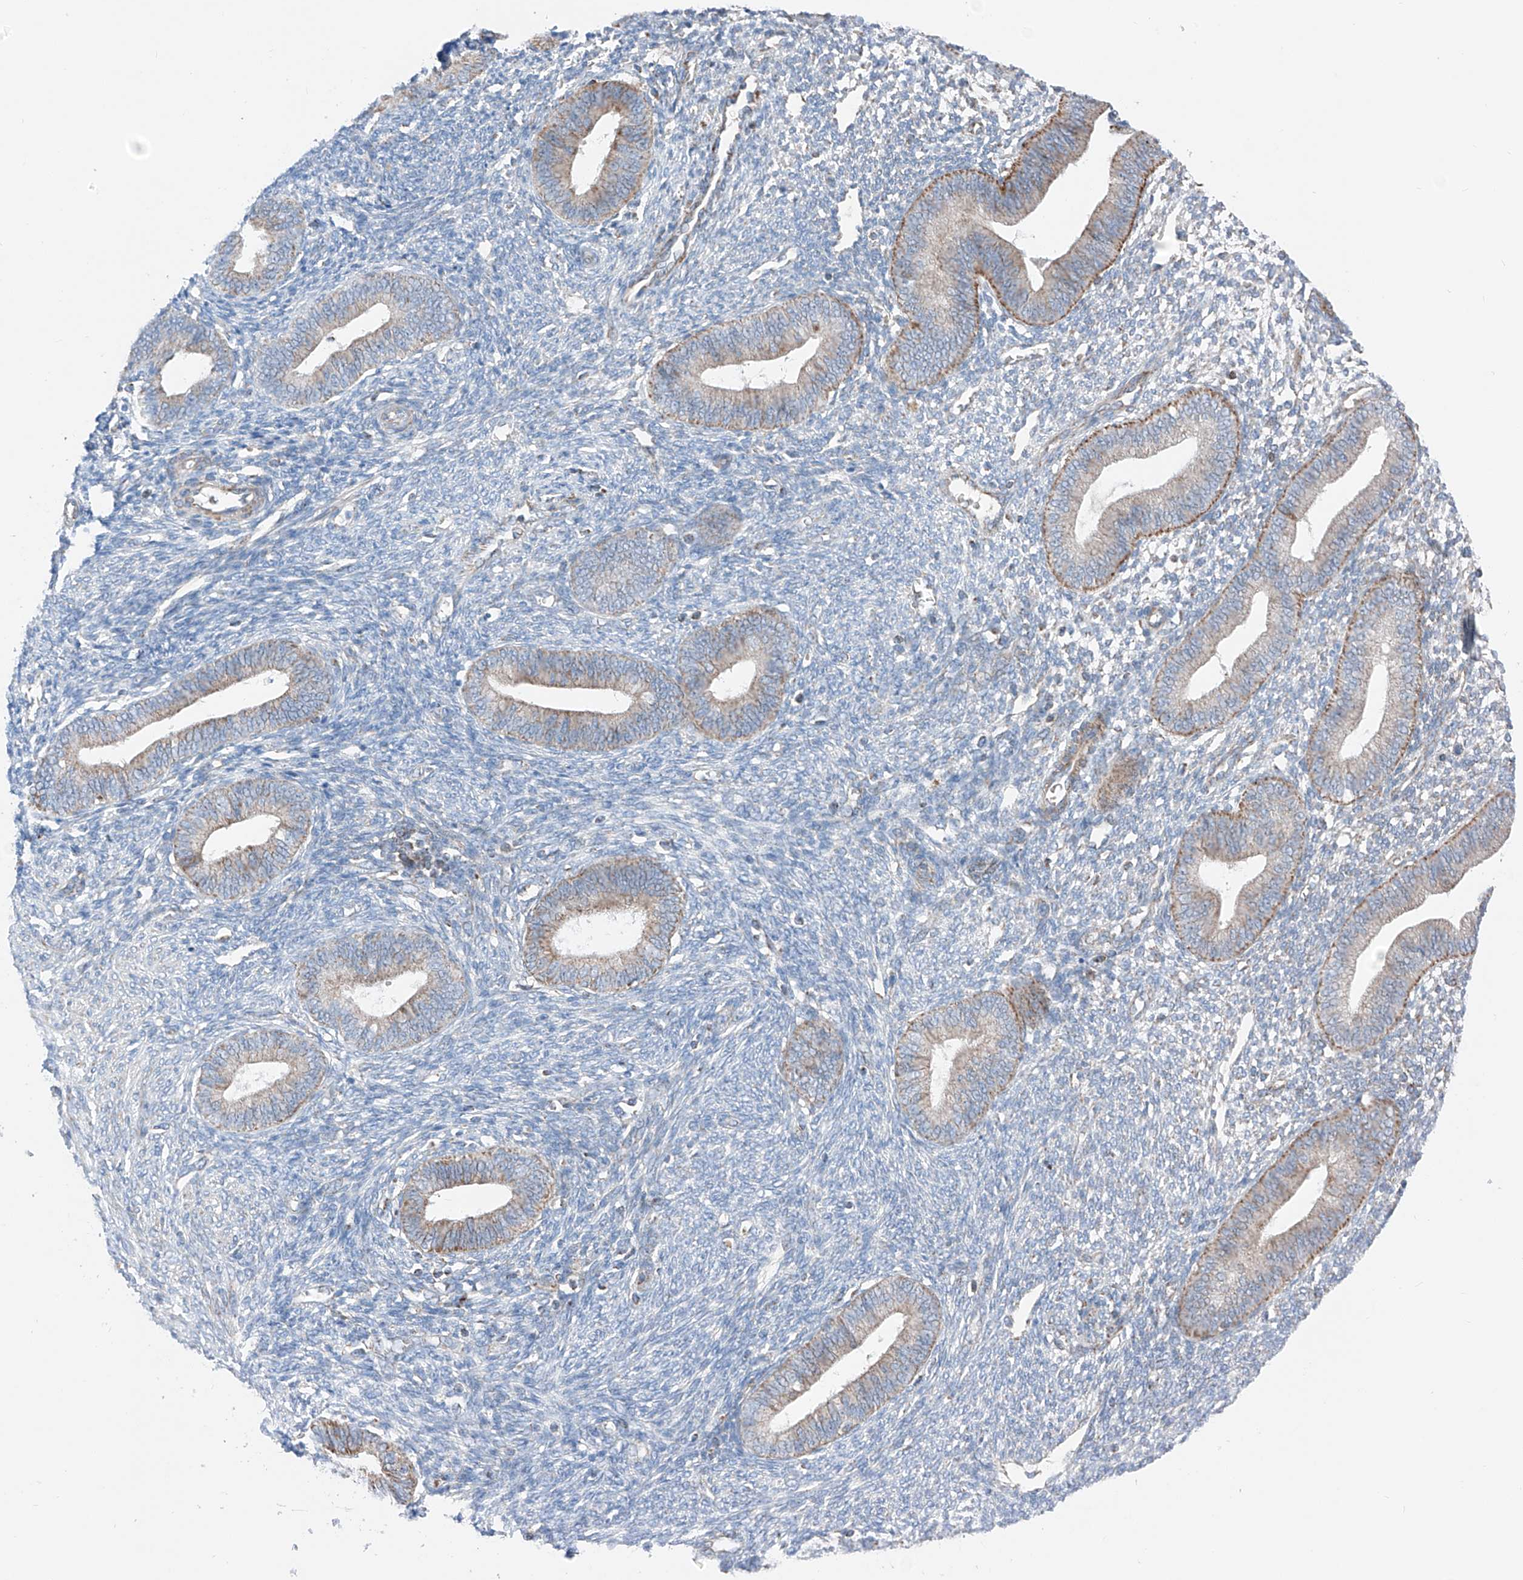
{"staining": {"intensity": "moderate", "quantity": "<25%", "location": "cytoplasmic/membranous"}, "tissue": "endometrium", "cell_type": "Cells in endometrial stroma", "image_type": "normal", "snomed": [{"axis": "morphology", "description": "Normal tissue, NOS"}, {"axis": "topography", "description": "Endometrium"}], "caption": "Protein staining reveals moderate cytoplasmic/membranous staining in about <25% of cells in endometrial stroma in unremarkable endometrium.", "gene": "MRAP", "patient": {"sex": "female", "age": 46}}